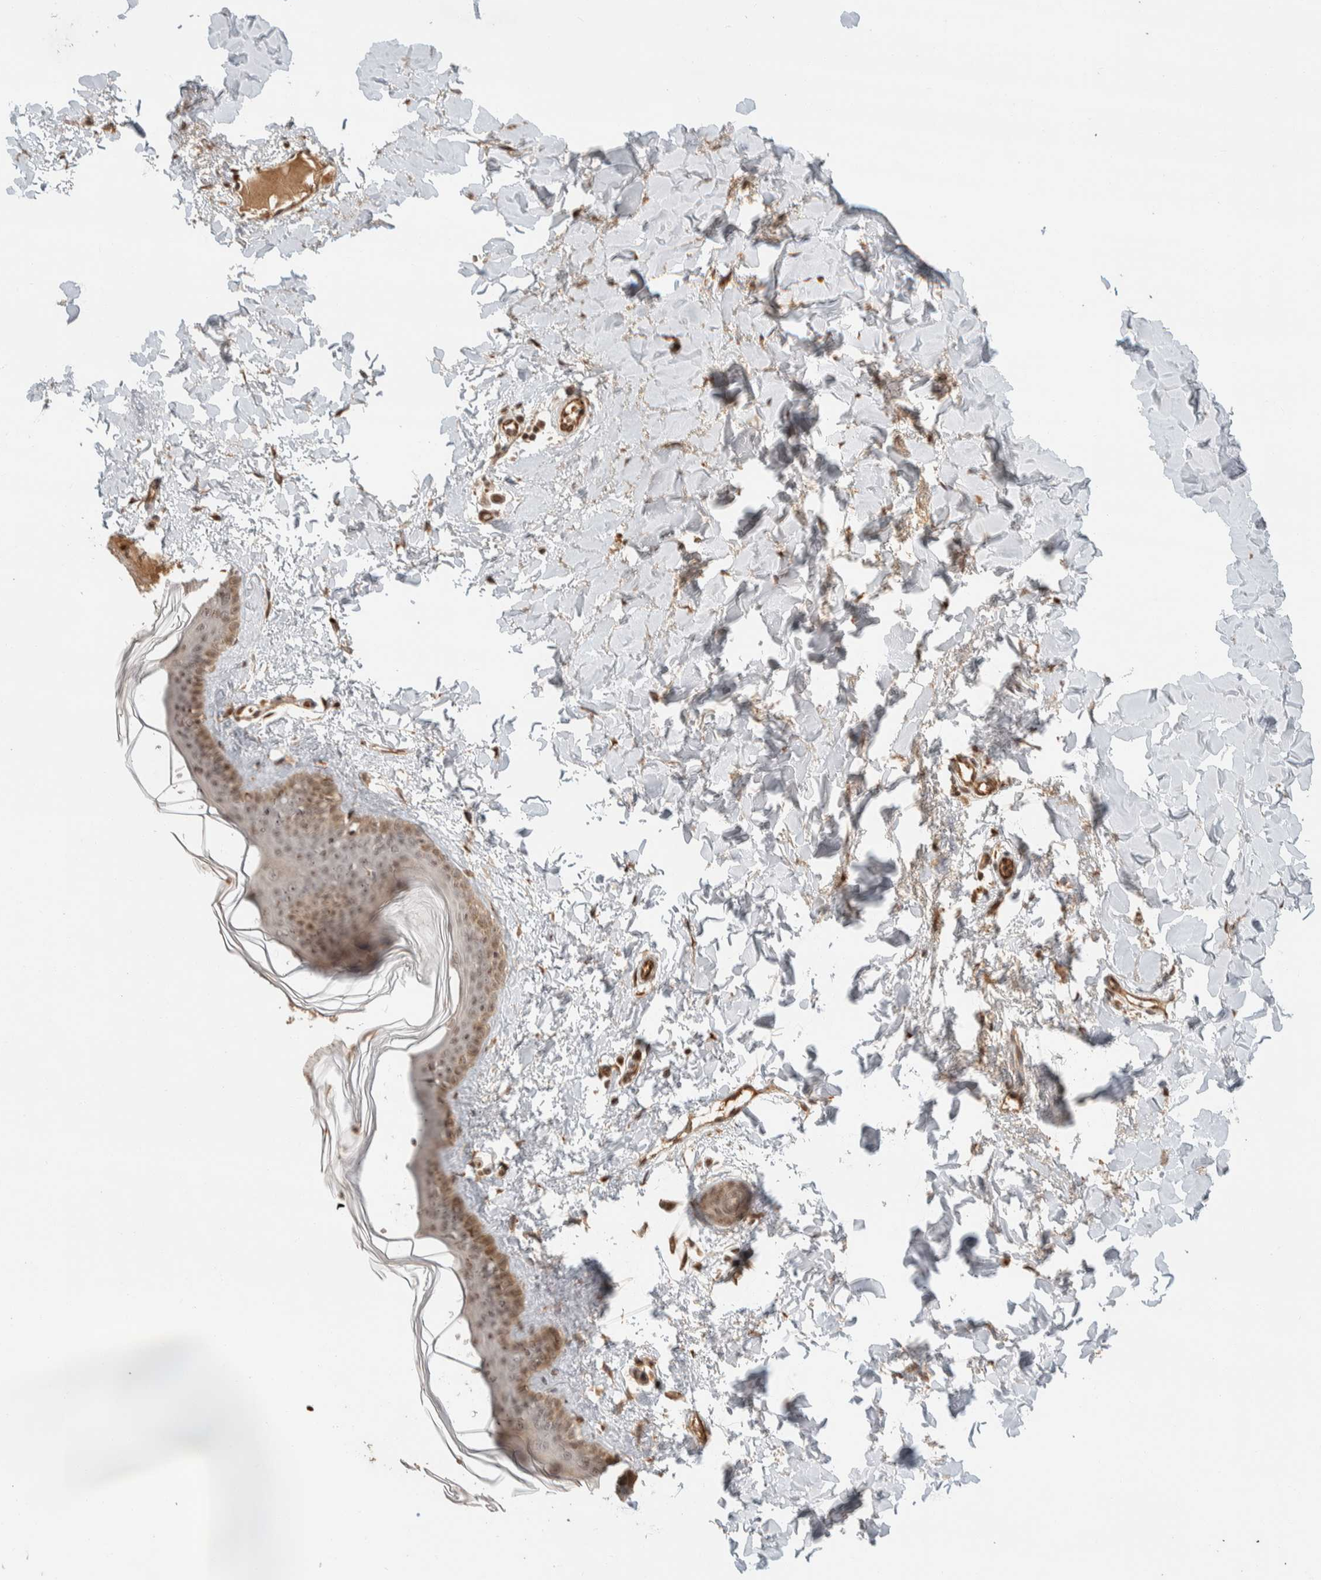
{"staining": {"intensity": "moderate", "quantity": ">75%", "location": "cytoplasmic/membranous,nuclear"}, "tissue": "skin", "cell_type": "Fibroblasts", "image_type": "normal", "snomed": [{"axis": "morphology", "description": "Normal tissue, NOS"}, {"axis": "topography", "description": "Skin"}], "caption": "The photomicrograph demonstrates a brown stain indicating the presence of a protein in the cytoplasmic/membranous,nuclear of fibroblasts in skin.", "gene": "ZBTB2", "patient": {"sex": "female", "age": 17}}